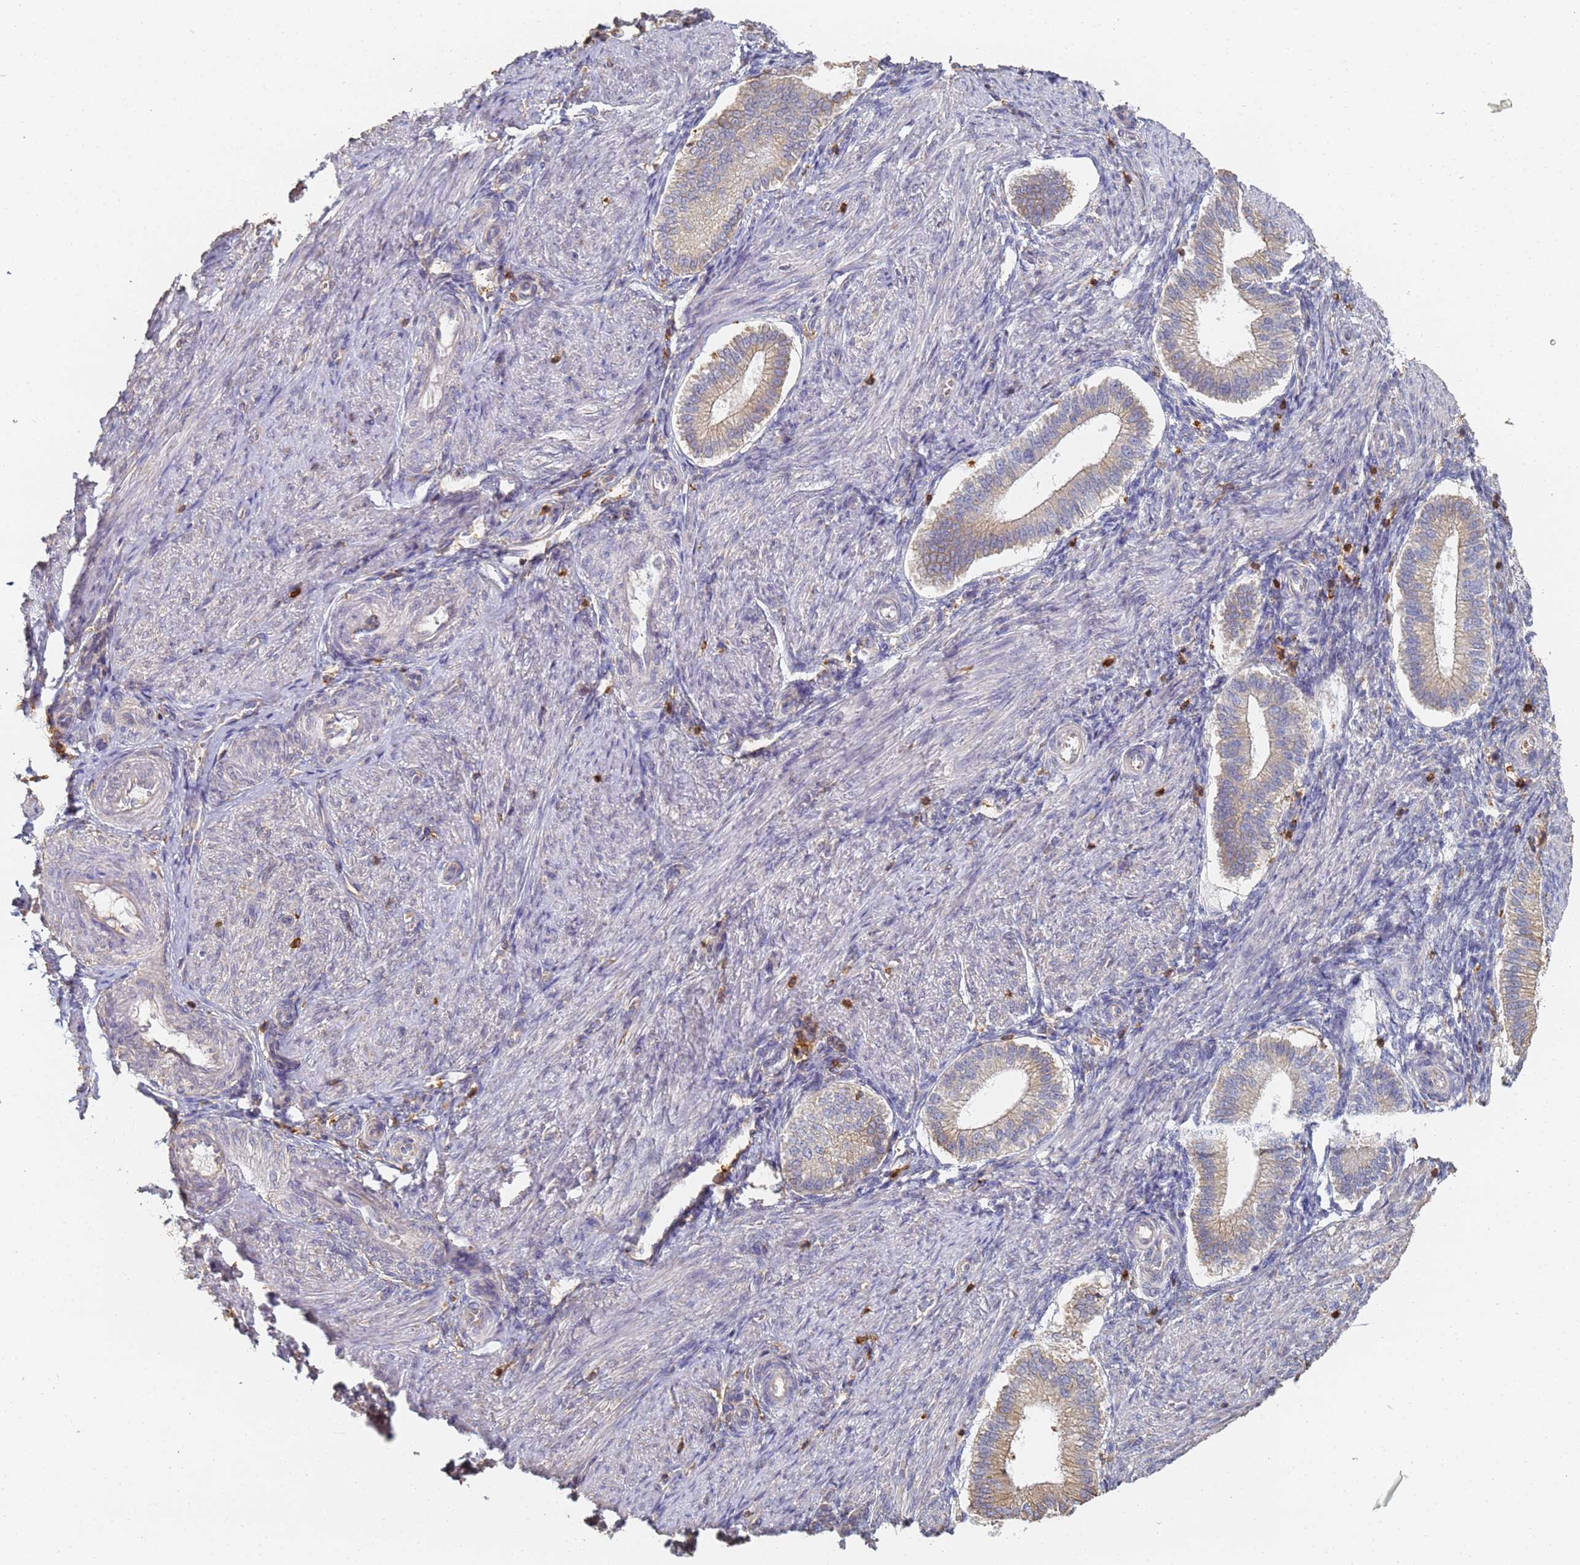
{"staining": {"intensity": "negative", "quantity": "none", "location": "none"}, "tissue": "endometrium", "cell_type": "Cells in endometrial stroma", "image_type": "normal", "snomed": [{"axis": "morphology", "description": "Normal tissue, NOS"}, {"axis": "topography", "description": "Endometrium"}], "caption": "Micrograph shows no significant protein expression in cells in endometrial stroma of unremarkable endometrium. (Stains: DAB immunohistochemistry with hematoxylin counter stain, Microscopy: brightfield microscopy at high magnification).", "gene": "BIN2", "patient": {"sex": "female", "age": 24}}